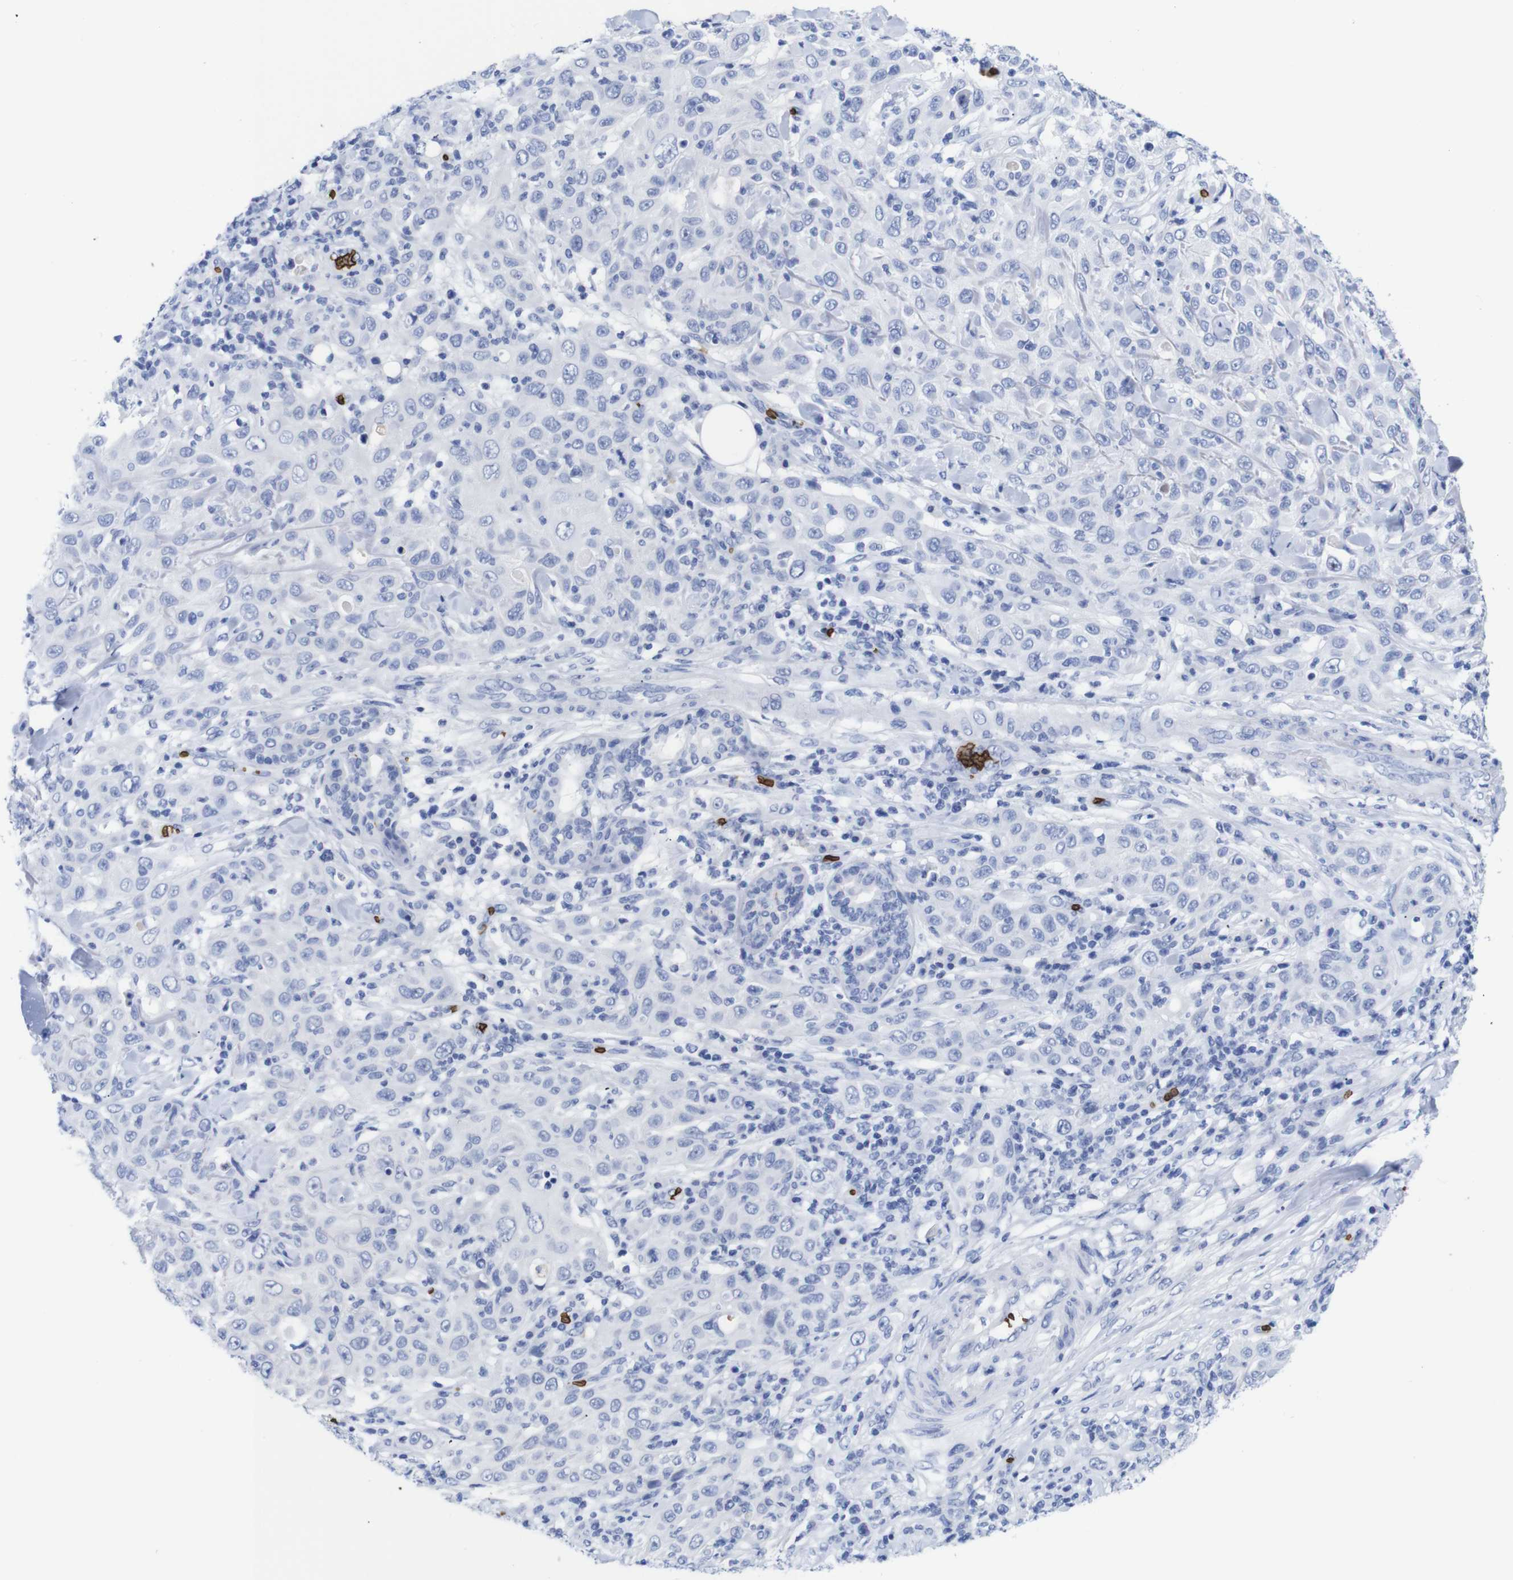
{"staining": {"intensity": "negative", "quantity": "none", "location": "none"}, "tissue": "skin cancer", "cell_type": "Tumor cells", "image_type": "cancer", "snomed": [{"axis": "morphology", "description": "Squamous cell carcinoma, NOS"}, {"axis": "topography", "description": "Skin"}], "caption": "This is an immunohistochemistry photomicrograph of human skin cancer (squamous cell carcinoma). There is no staining in tumor cells.", "gene": "S1PR2", "patient": {"sex": "female", "age": 88}}